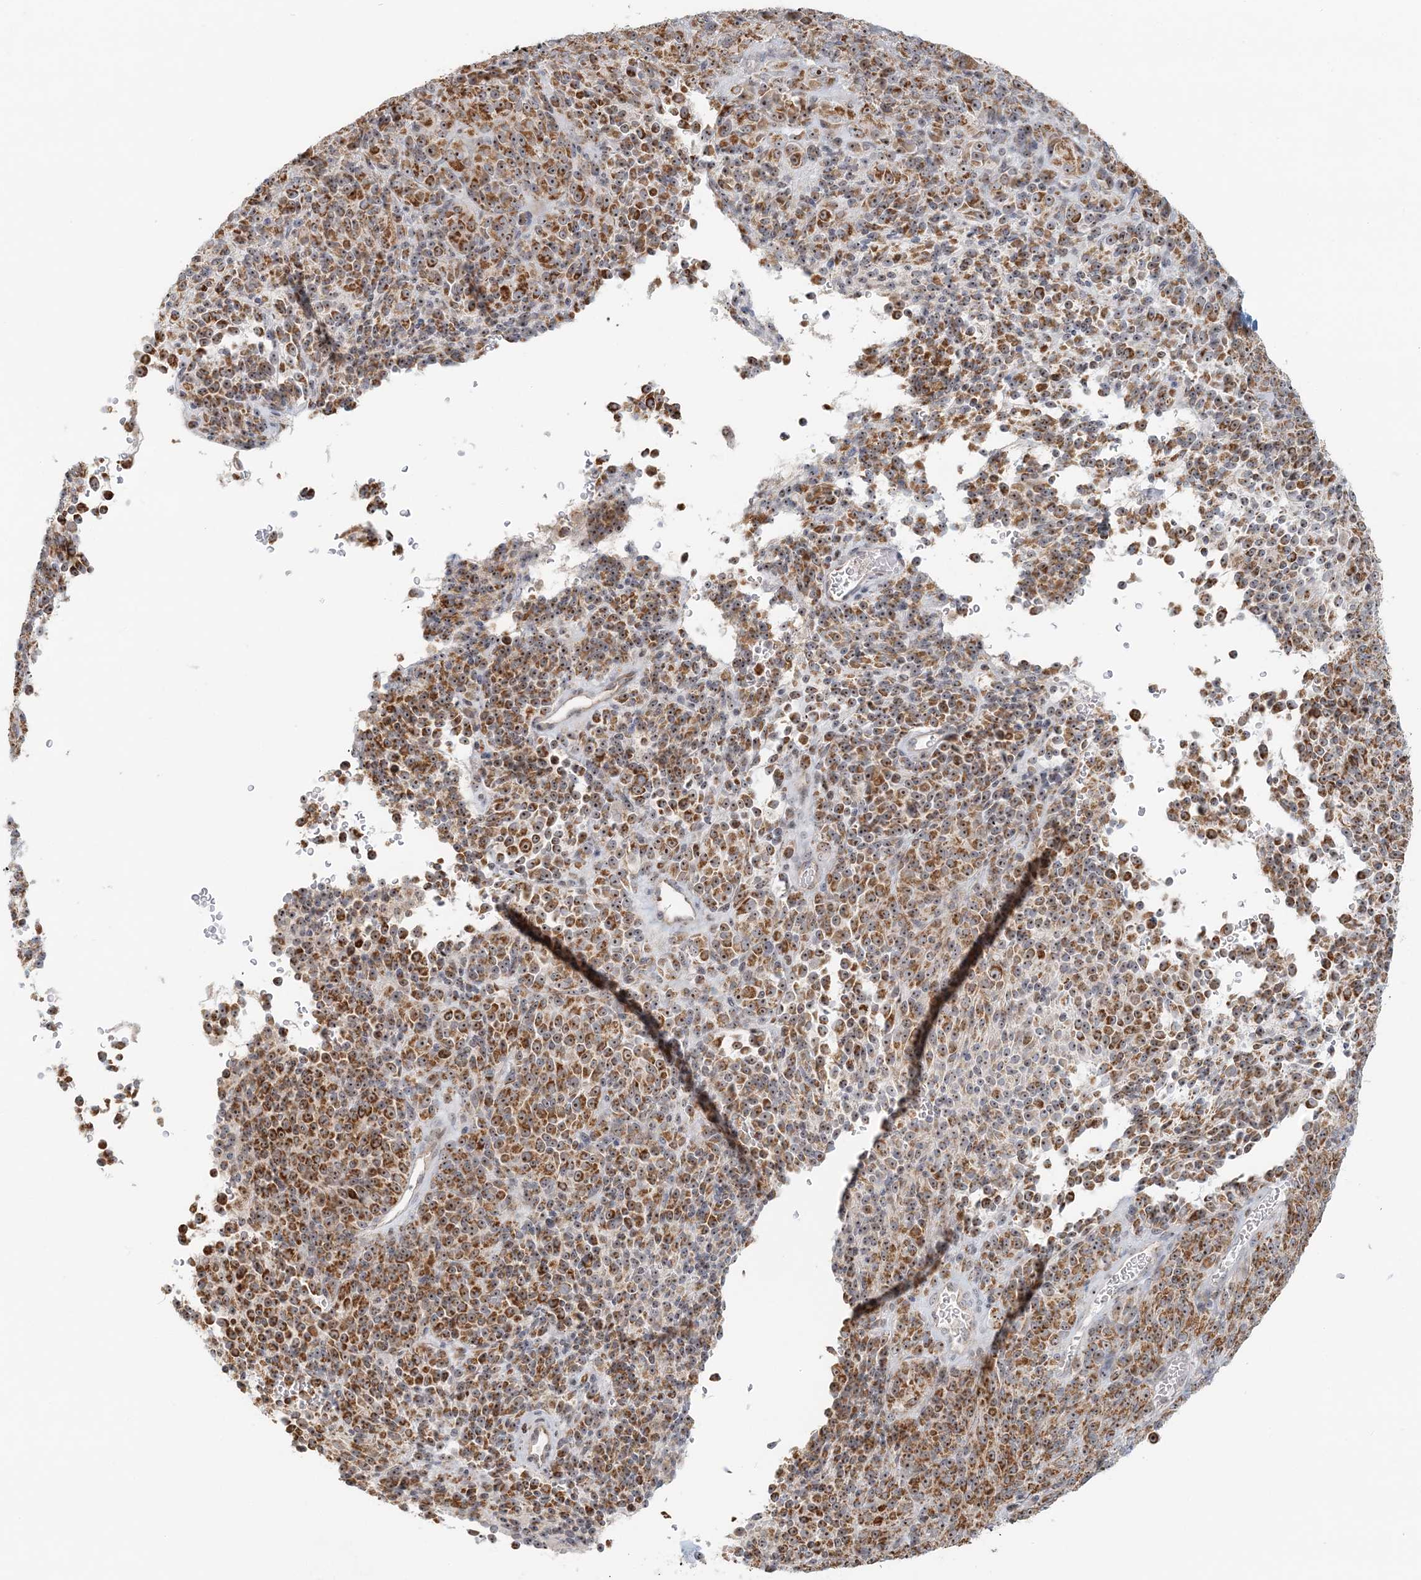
{"staining": {"intensity": "moderate", "quantity": ">75%", "location": "cytoplasmic/membranous,nuclear"}, "tissue": "melanoma", "cell_type": "Tumor cells", "image_type": "cancer", "snomed": [{"axis": "morphology", "description": "Malignant melanoma, Metastatic site"}, {"axis": "topography", "description": "Brain"}], "caption": "A brown stain labels moderate cytoplasmic/membranous and nuclear positivity of a protein in melanoma tumor cells.", "gene": "UBE2F", "patient": {"sex": "female", "age": 56}}